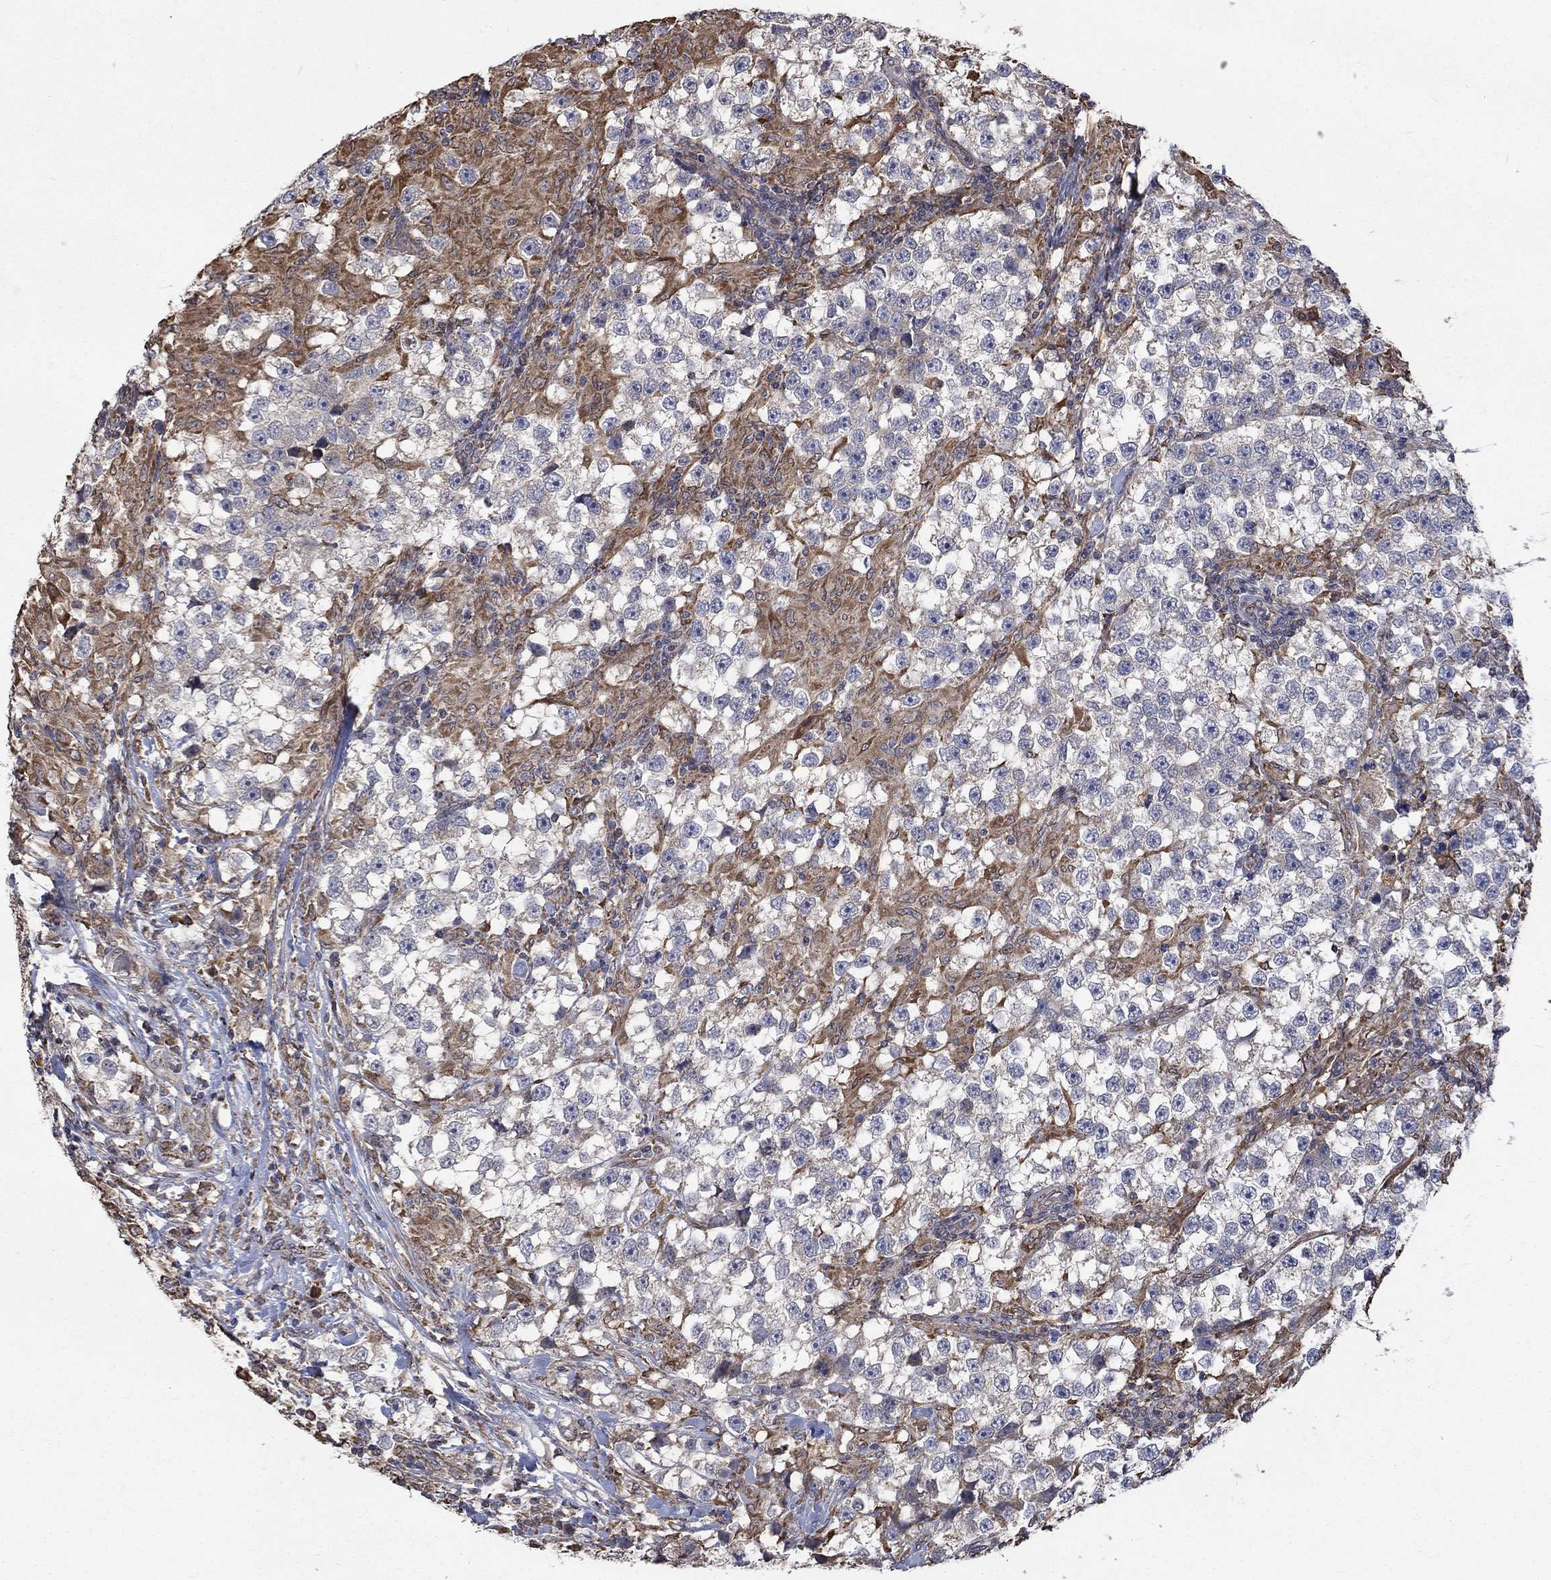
{"staining": {"intensity": "negative", "quantity": "none", "location": "none"}, "tissue": "testis cancer", "cell_type": "Tumor cells", "image_type": "cancer", "snomed": [{"axis": "morphology", "description": "Seminoma, NOS"}, {"axis": "topography", "description": "Testis"}], "caption": "IHC micrograph of human testis cancer stained for a protein (brown), which reveals no positivity in tumor cells. Brightfield microscopy of immunohistochemistry (IHC) stained with DAB (3,3'-diaminobenzidine) (brown) and hematoxylin (blue), captured at high magnification.", "gene": "ESRRA", "patient": {"sex": "male", "age": 46}}